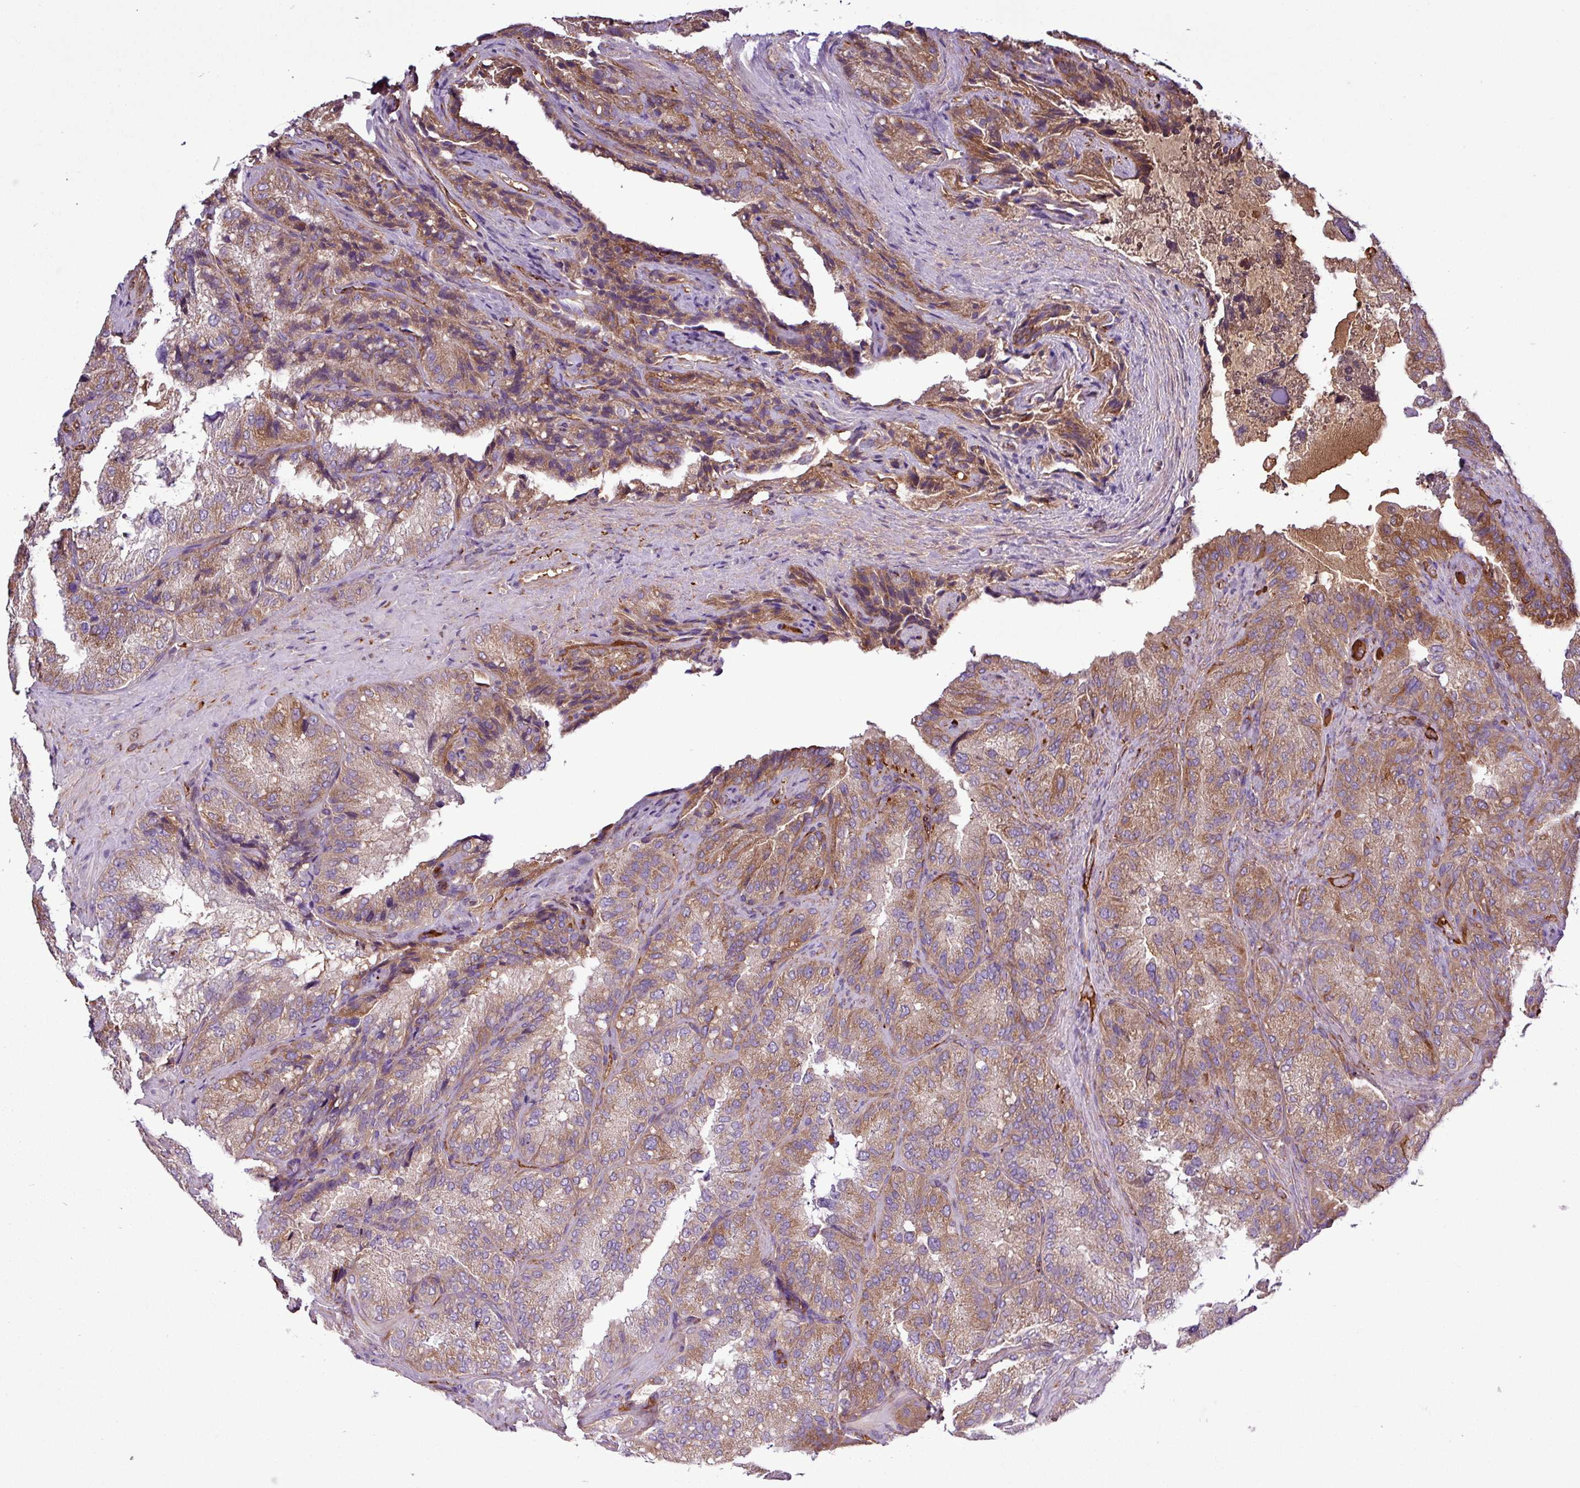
{"staining": {"intensity": "moderate", "quantity": ">75%", "location": "cytoplasmic/membranous"}, "tissue": "seminal vesicle", "cell_type": "Glandular cells", "image_type": "normal", "snomed": [{"axis": "morphology", "description": "Normal tissue, NOS"}, {"axis": "topography", "description": "Seminal veicle"}], "caption": "Unremarkable seminal vesicle exhibits moderate cytoplasmic/membranous positivity in about >75% of glandular cells.", "gene": "CWH43", "patient": {"sex": "male", "age": 58}}